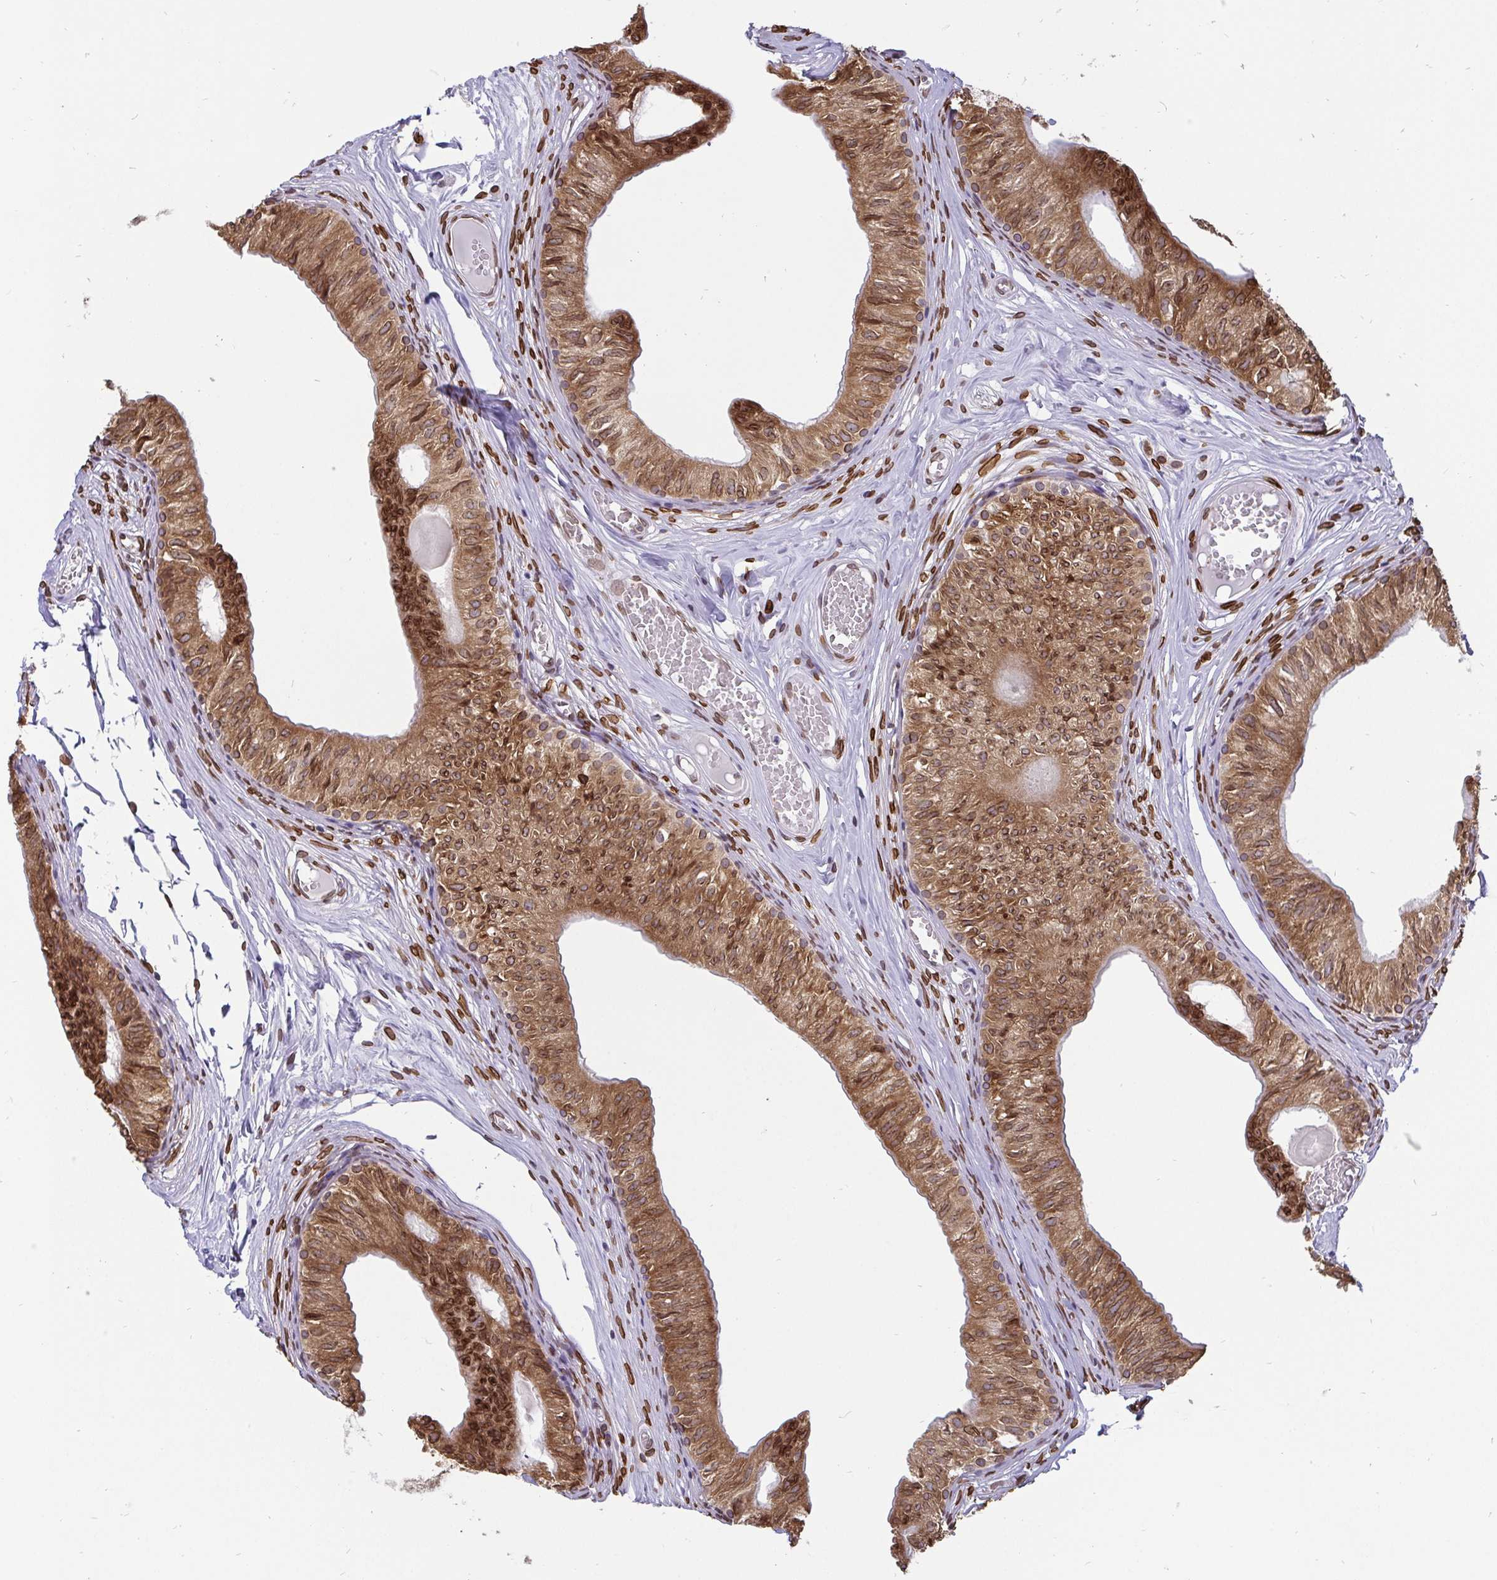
{"staining": {"intensity": "strong", "quantity": ">75%", "location": "cytoplasmic/membranous,nuclear"}, "tissue": "epididymis", "cell_type": "Glandular cells", "image_type": "normal", "snomed": [{"axis": "morphology", "description": "Normal tissue, NOS"}, {"axis": "topography", "description": "Epididymis"}], "caption": "This histopathology image demonstrates immunohistochemistry staining of benign epididymis, with high strong cytoplasmic/membranous,nuclear expression in about >75% of glandular cells.", "gene": "EMD", "patient": {"sex": "male", "age": 25}}